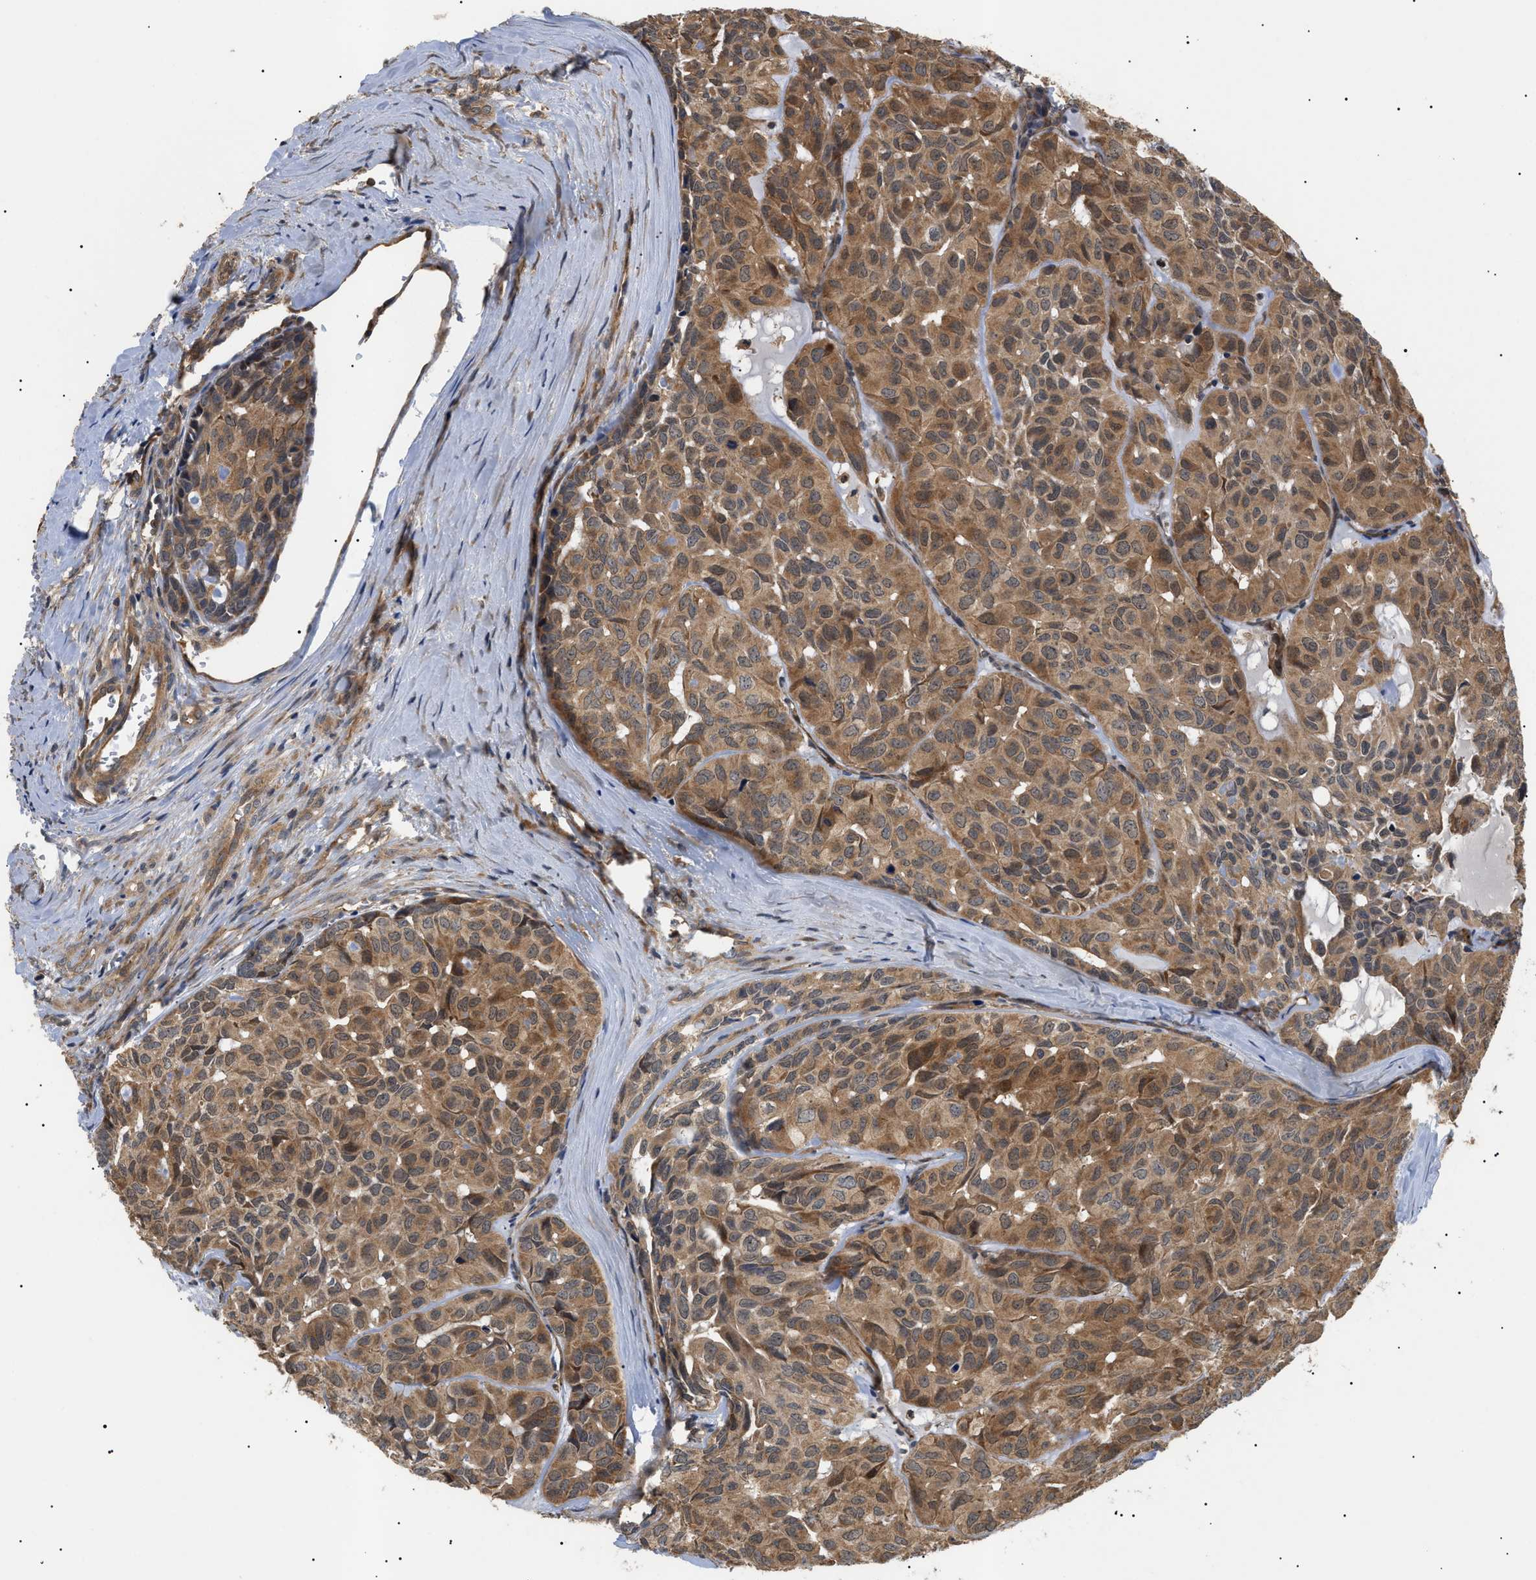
{"staining": {"intensity": "moderate", "quantity": ">75%", "location": "cytoplasmic/membranous,nuclear"}, "tissue": "head and neck cancer", "cell_type": "Tumor cells", "image_type": "cancer", "snomed": [{"axis": "morphology", "description": "Adenocarcinoma, NOS"}, {"axis": "topography", "description": "Salivary gland, NOS"}, {"axis": "topography", "description": "Head-Neck"}], "caption": "The immunohistochemical stain labels moderate cytoplasmic/membranous and nuclear positivity in tumor cells of head and neck cancer tissue. Ihc stains the protein of interest in brown and the nuclei are stained blue.", "gene": "ASTL", "patient": {"sex": "female", "age": 76}}